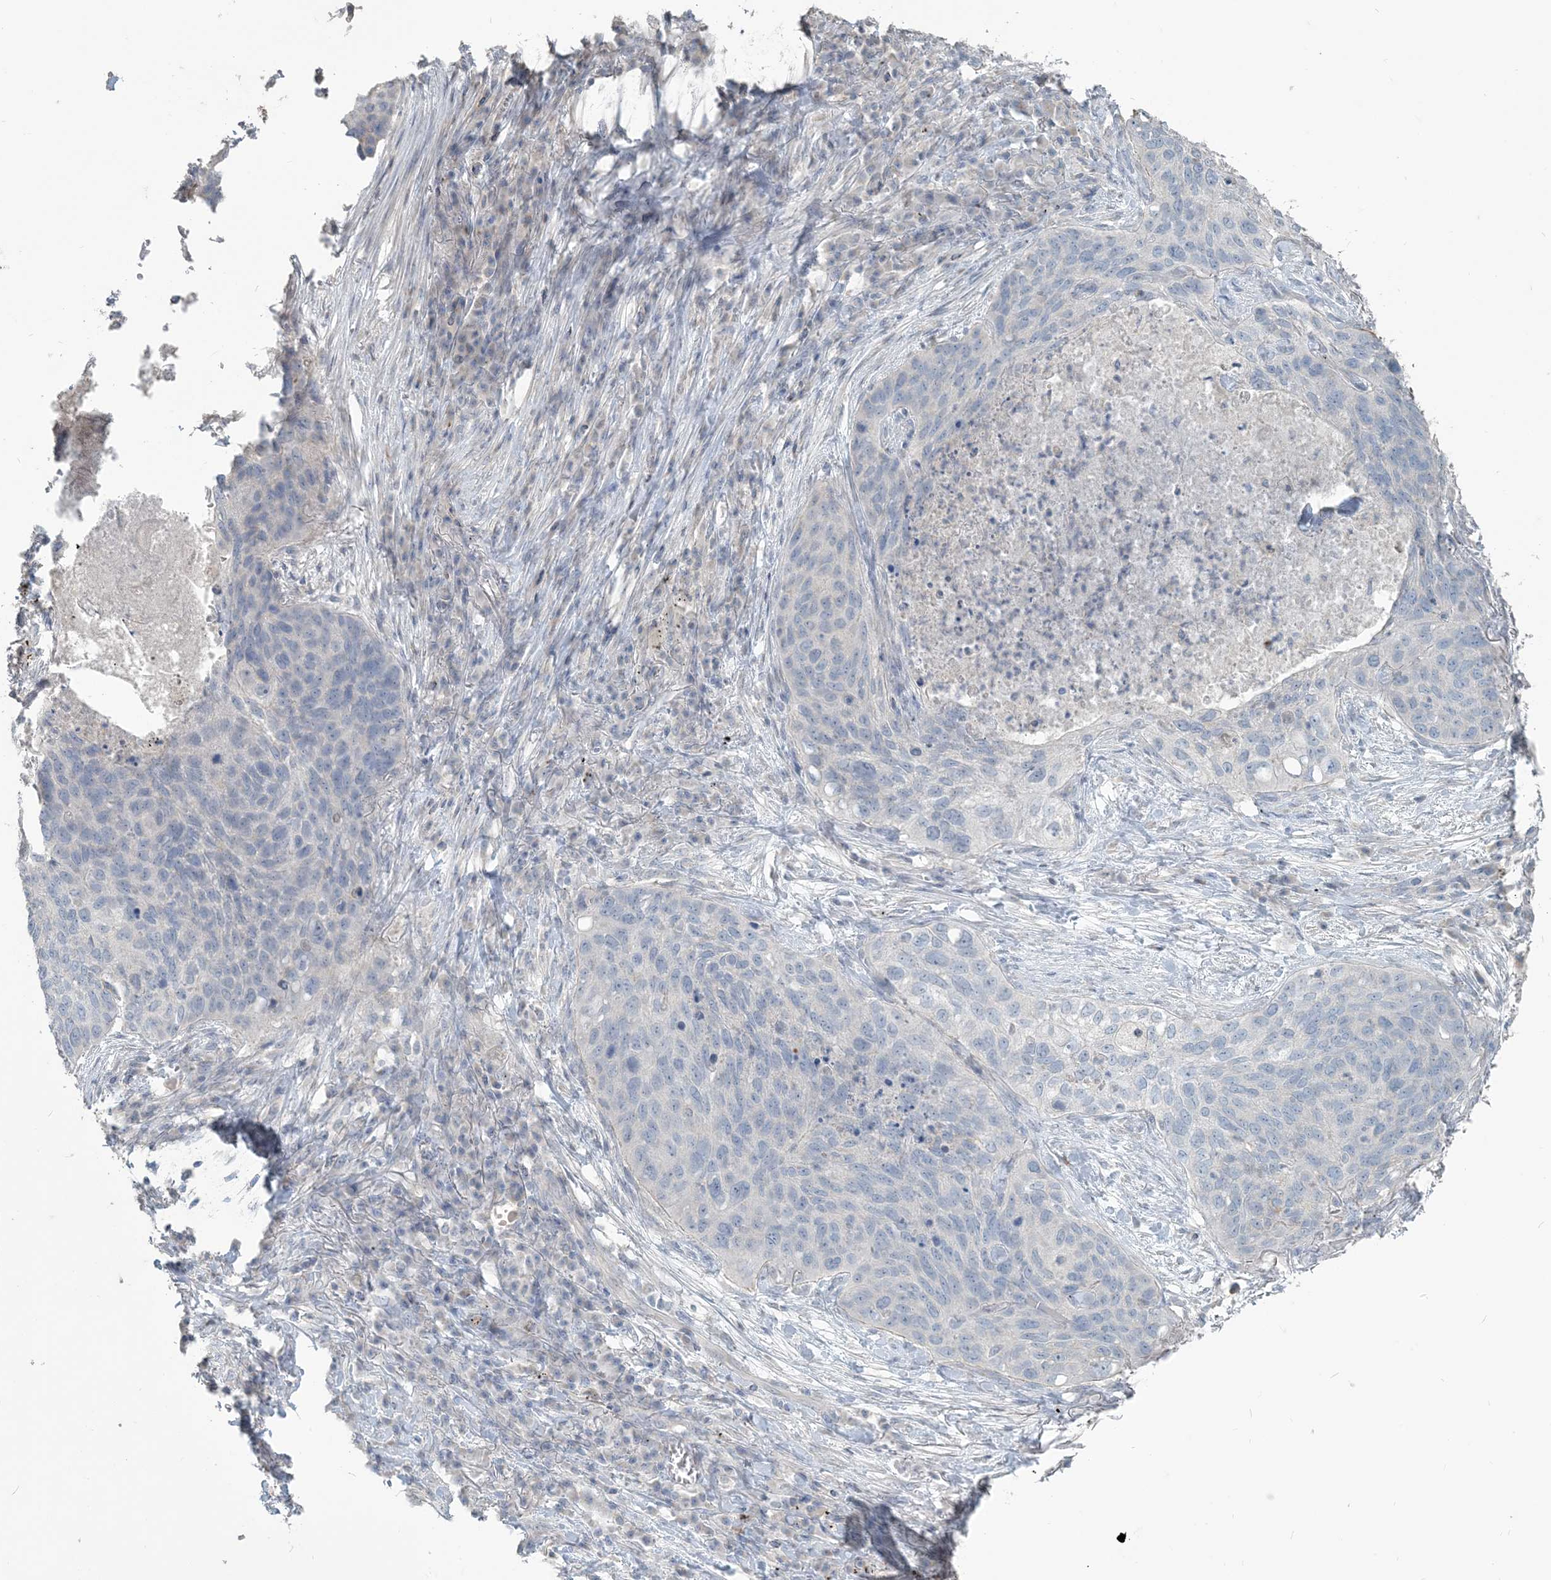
{"staining": {"intensity": "negative", "quantity": "none", "location": "none"}, "tissue": "lung cancer", "cell_type": "Tumor cells", "image_type": "cancer", "snomed": [{"axis": "morphology", "description": "Squamous cell carcinoma, NOS"}, {"axis": "topography", "description": "Lung"}], "caption": "There is no significant positivity in tumor cells of squamous cell carcinoma (lung). The staining is performed using DAB brown chromogen with nuclei counter-stained in using hematoxylin.", "gene": "NPHS2", "patient": {"sex": "female", "age": 63}}